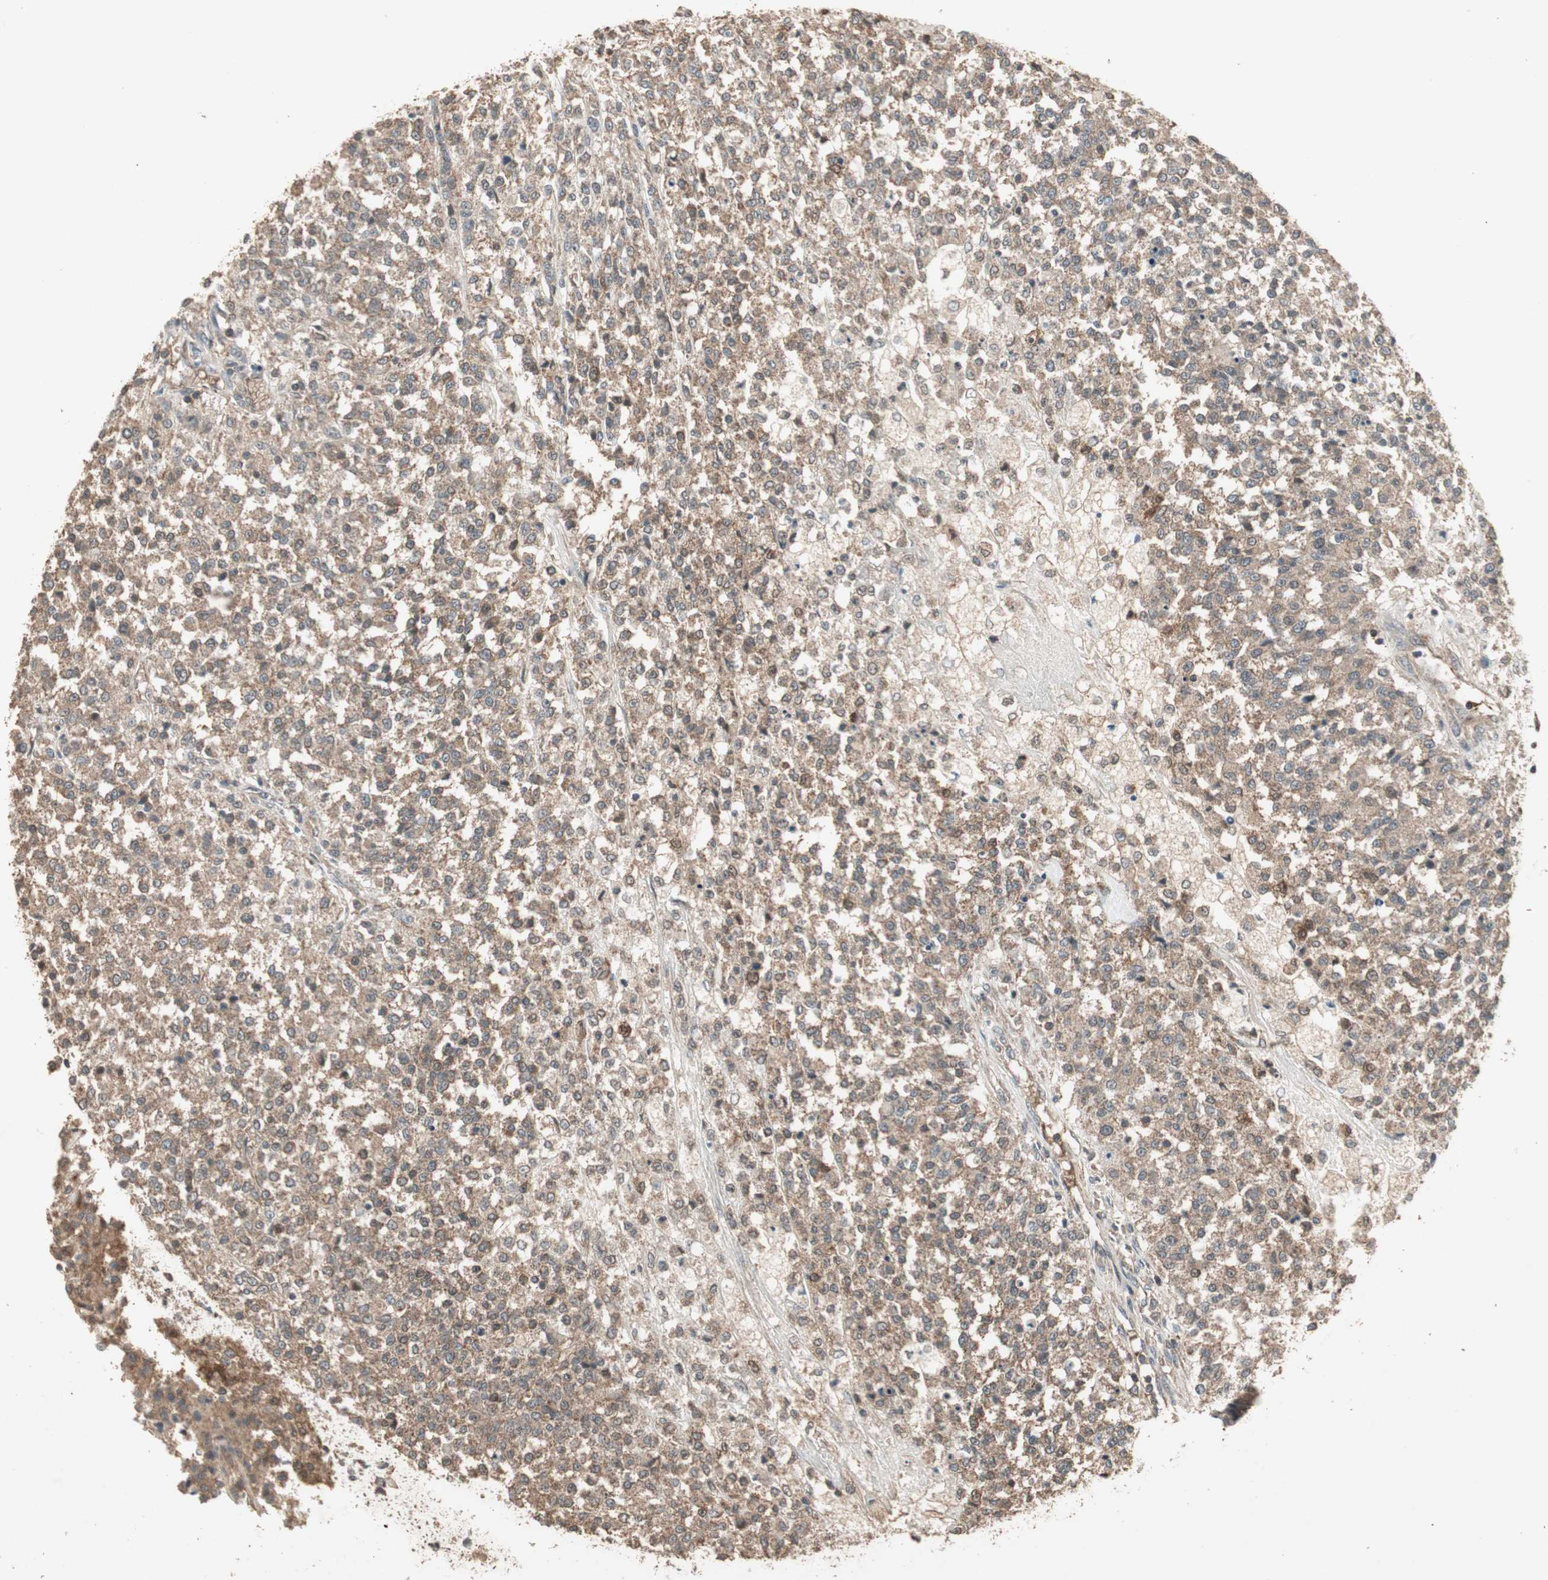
{"staining": {"intensity": "moderate", "quantity": ">75%", "location": "cytoplasmic/membranous"}, "tissue": "testis cancer", "cell_type": "Tumor cells", "image_type": "cancer", "snomed": [{"axis": "morphology", "description": "Seminoma, NOS"}, {"axis": "topography", "description": "Testis"}], "caption": "An IHC photomicrograph of tumor tissue is shown. Protein staining in brown shows moderate cytoplasmic/membranous positivity in testis seminoma within tumor cells.", "gene": "UBAC1", "patient": {"sex": "male", "age": 59}}